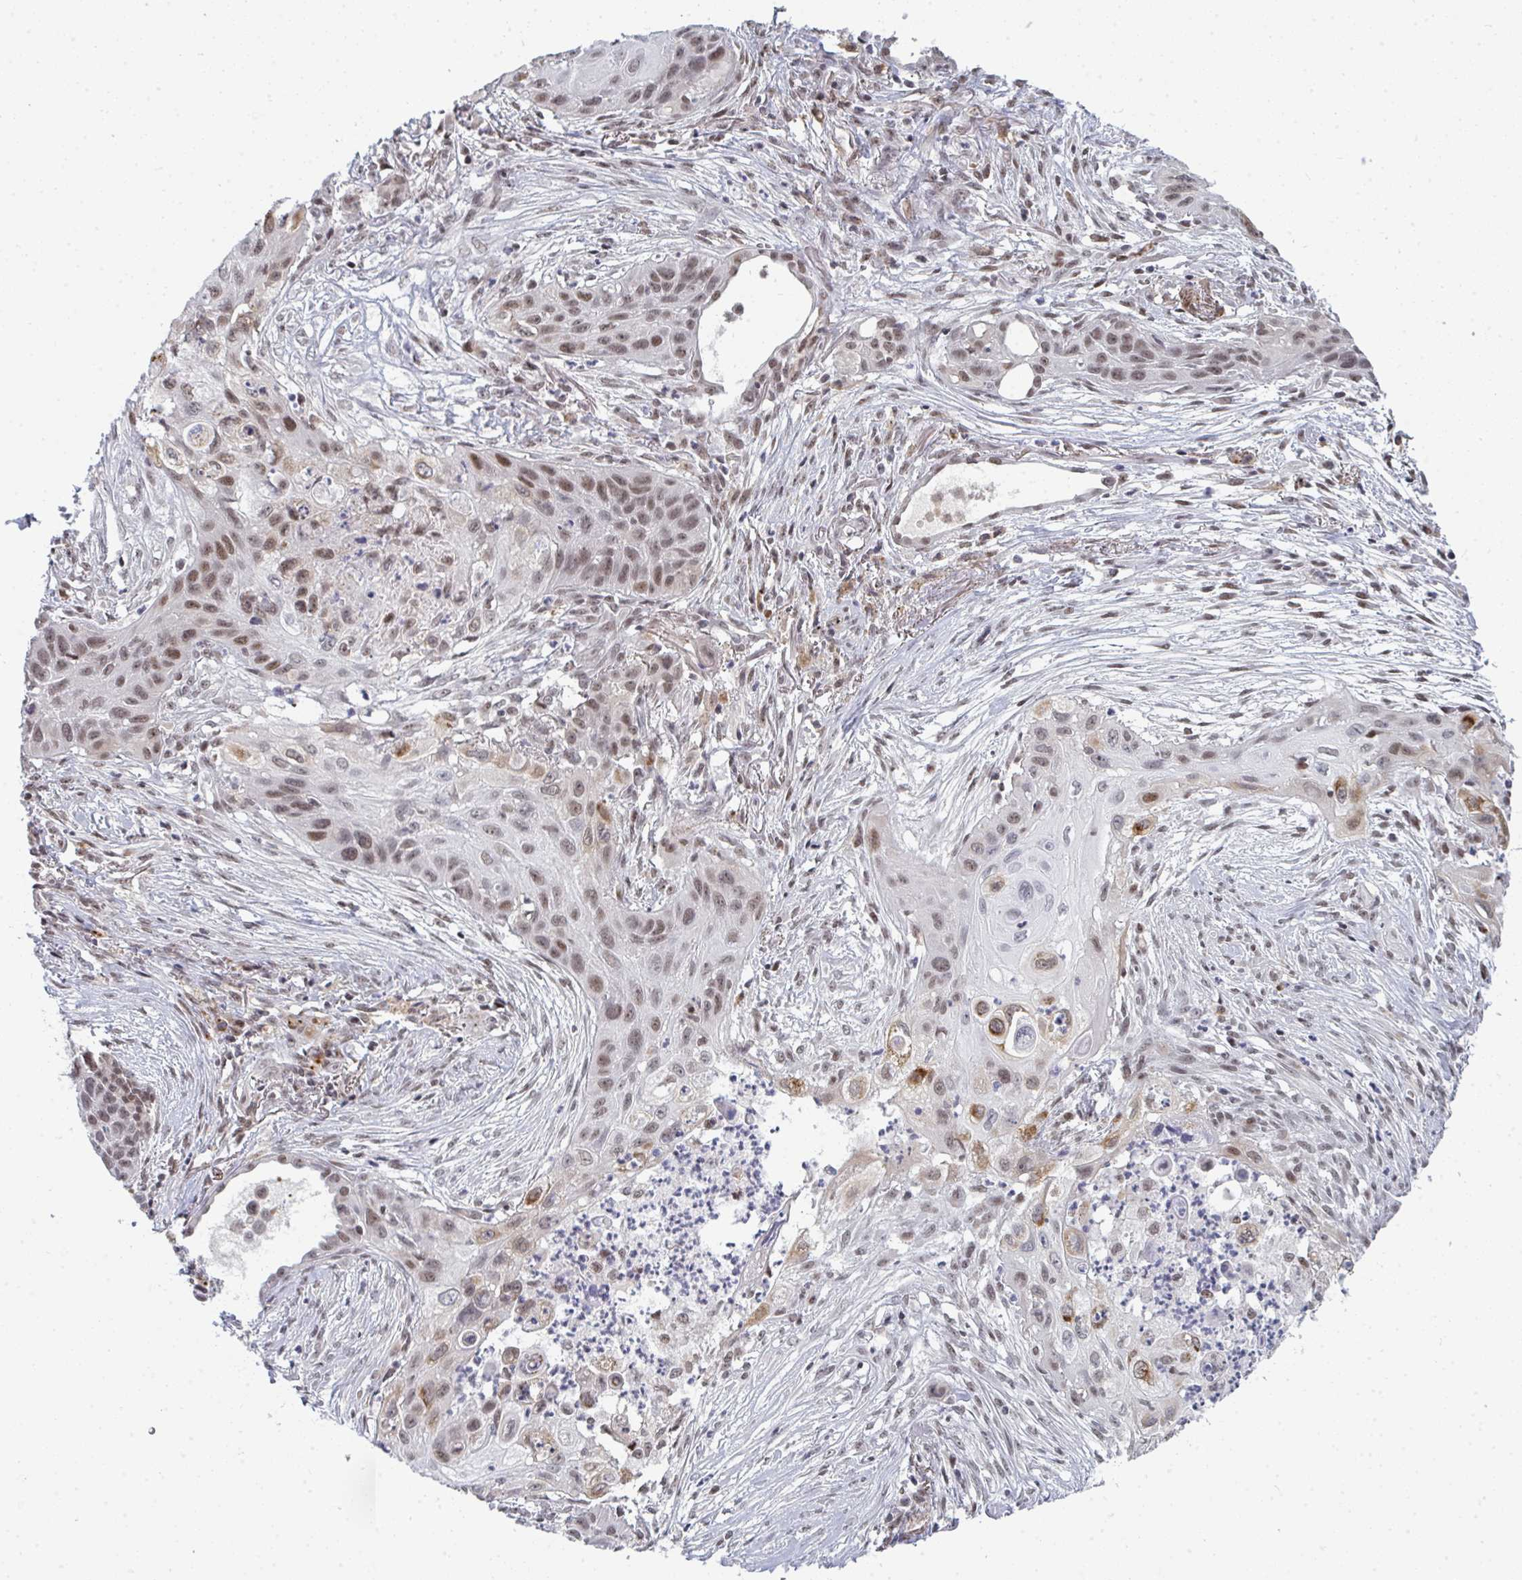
{"staining": {"intensity": "moderate", "quantity": "25%-75%", "location": "nuclear"}, "tissue": "lung cancer", "cell_type": "Tumor cells", "image_type": "cancer", "snomed": [{"axis": "morphology", "description": "Squamous cell carcinoma, NOS"}, {"axis": "topography", "description": "Lung"}], "caption": "A micrograph of human lung squamous cell carcinoma stained for a protein displays moderate nuclear brown staining in tumor cells.", "gene": "ATF1", "patient": {"sex": "male", "age": 71}}